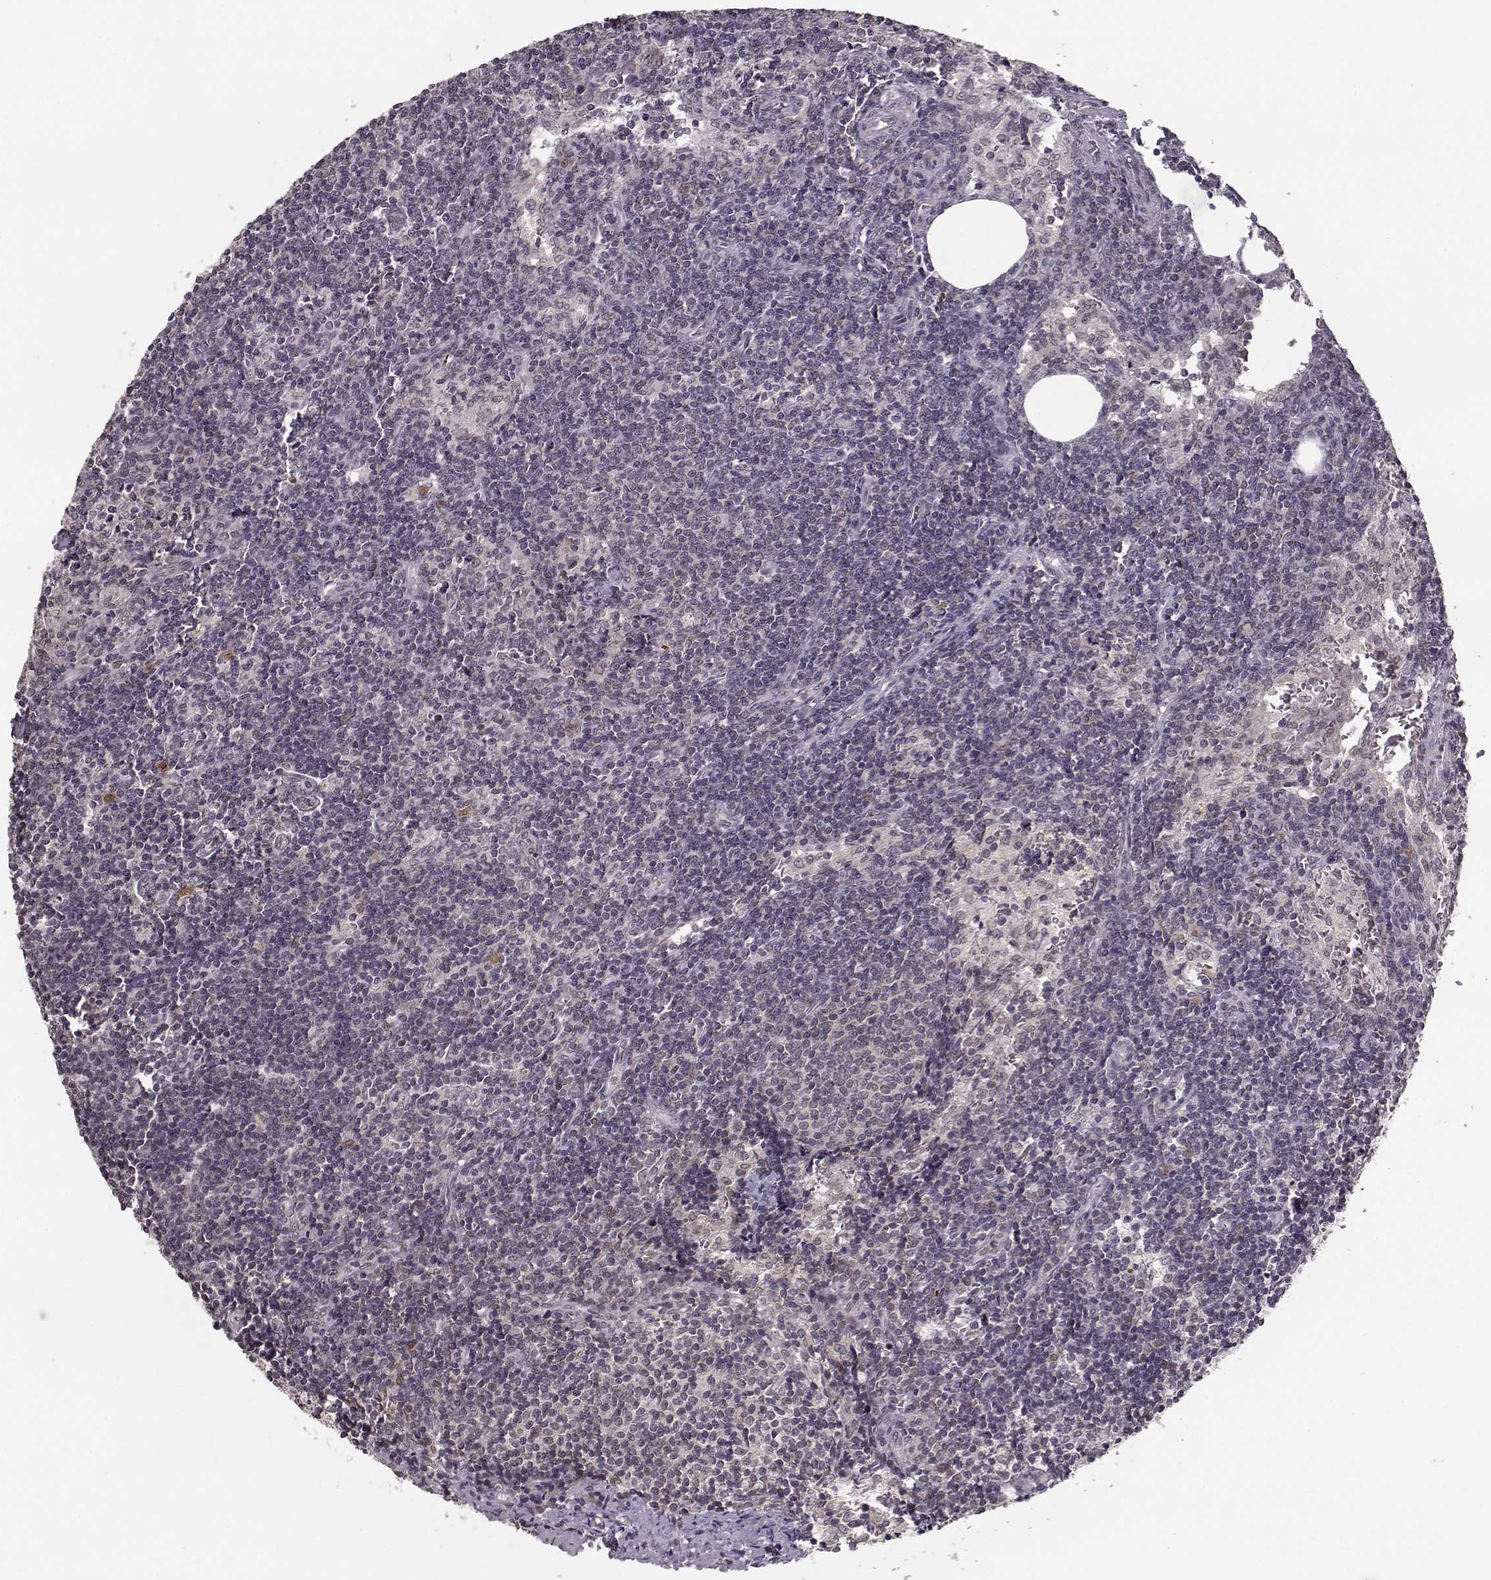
{"staining": {"intensity": "negative", "quantity": "none", "location": "none"}, "tissue": "lymph node", "cell_type": "Germinal center cells", "image_type": "normal", "snomed": [{"axis": "morphology", "description": "Normal tissue, NOS"}, {"axis": "topography", "description": "Lymph node"}], "caption": "Immunohistochemistry (IHC) of normal lymph node displays no expression in germinal center cells.", "gene": "NUP37", "patient": {"sex": "female", "age": 50}}